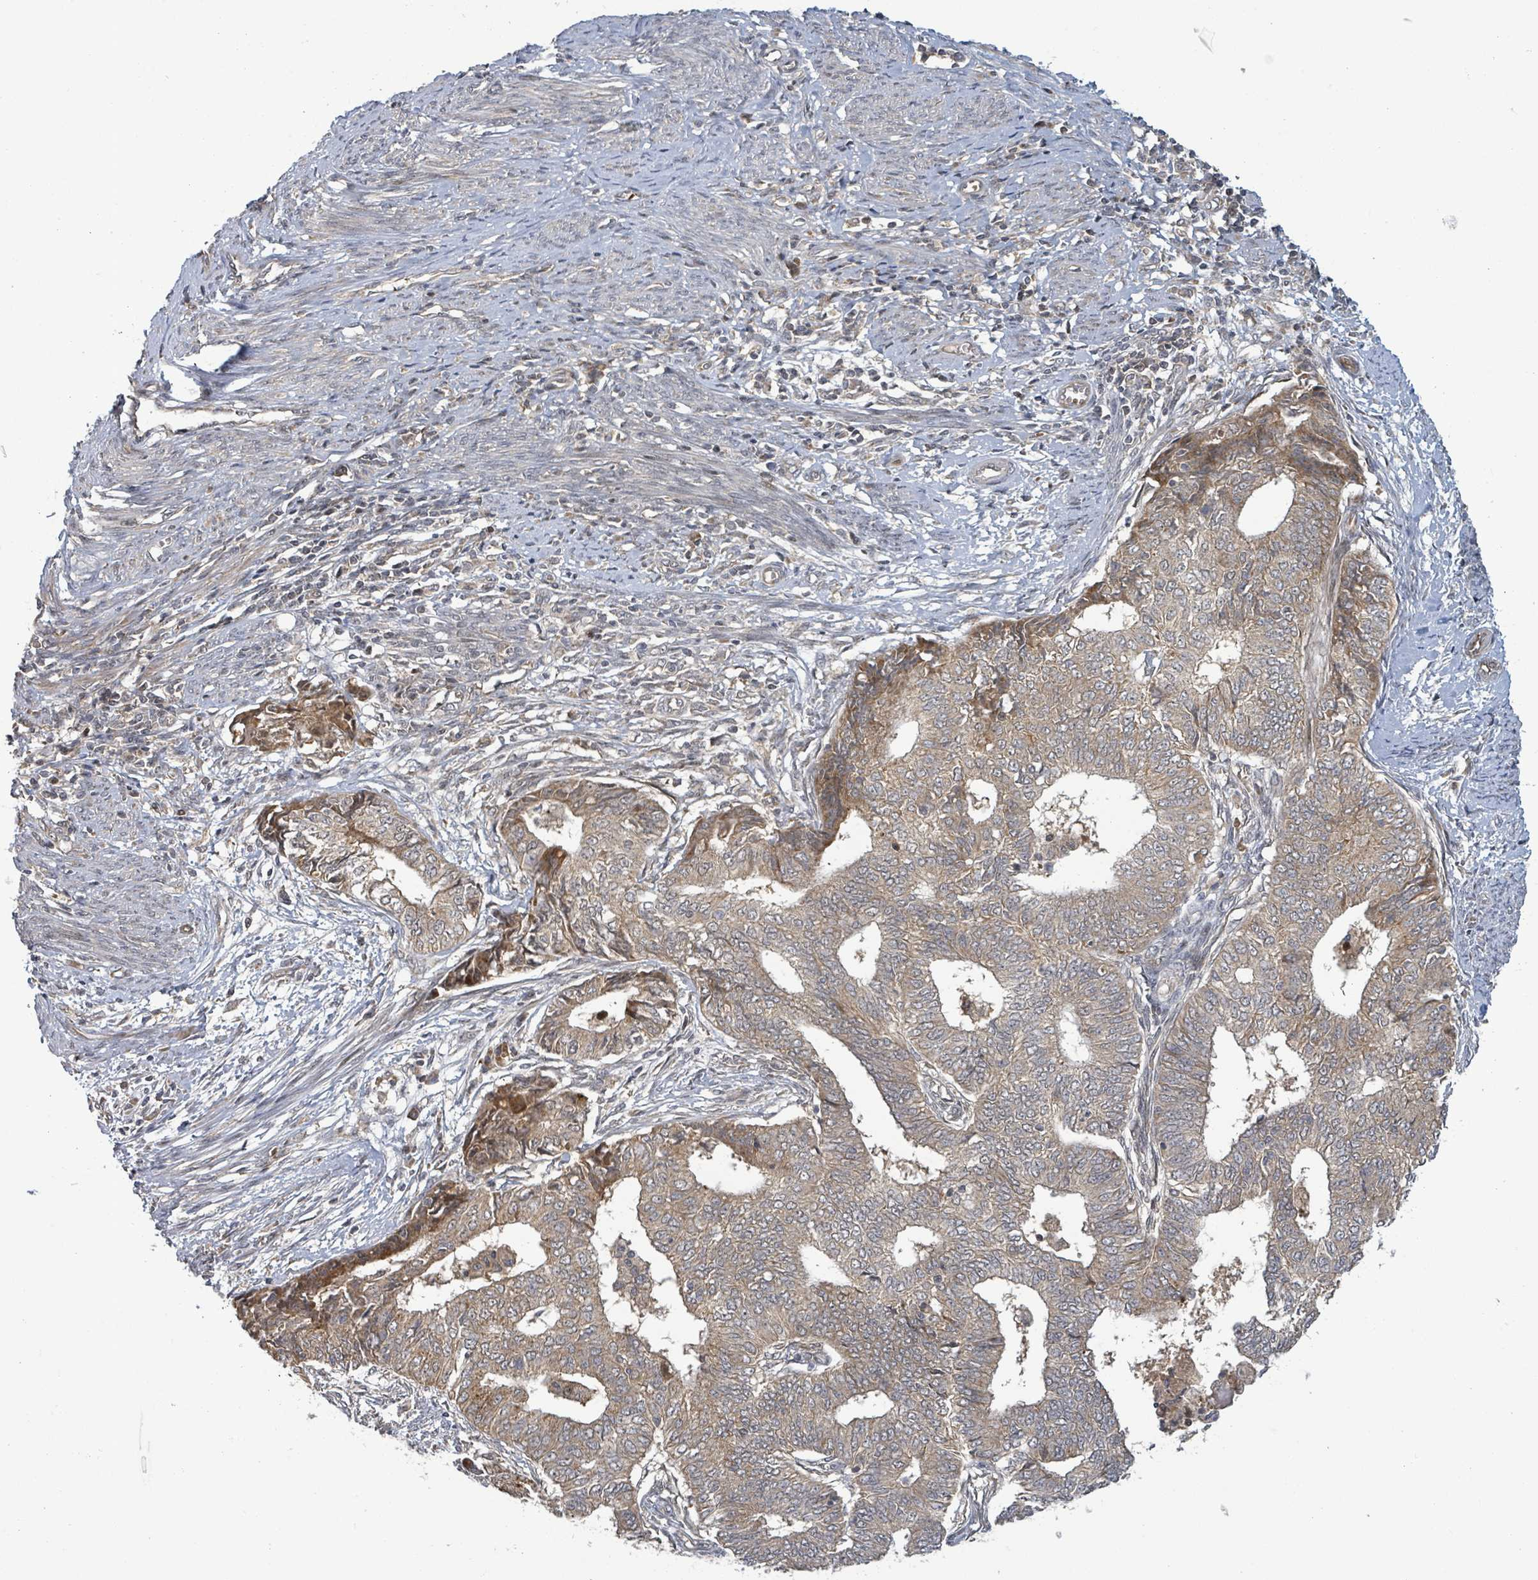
{"staining": {"intensity": "weak", "quantity": ">75%", "location": "cytoplasmic/membranous"}, "tissue": "endometrial cancer", "cell_type": "Tumor cells", "image_type": "cancer", "snomed": [{"axis": "morphology", "description": "Adenocarcinoma, NOS"}, {"axis": "topography", "description": "Endometrium"}], "caption": "A low amount of weak cytoplasmic/membranous positivity is seen in approximately >75% of tumor cells in endometrial cancer tissue. (Stains: DAB (3,3'-diaminobenzidine) in brown, nuclei in blue, Microscopy: brightfield microscopy at high magnification).", "gene": "ITGA11", "patient": {"sex": "female", "age": 62}}